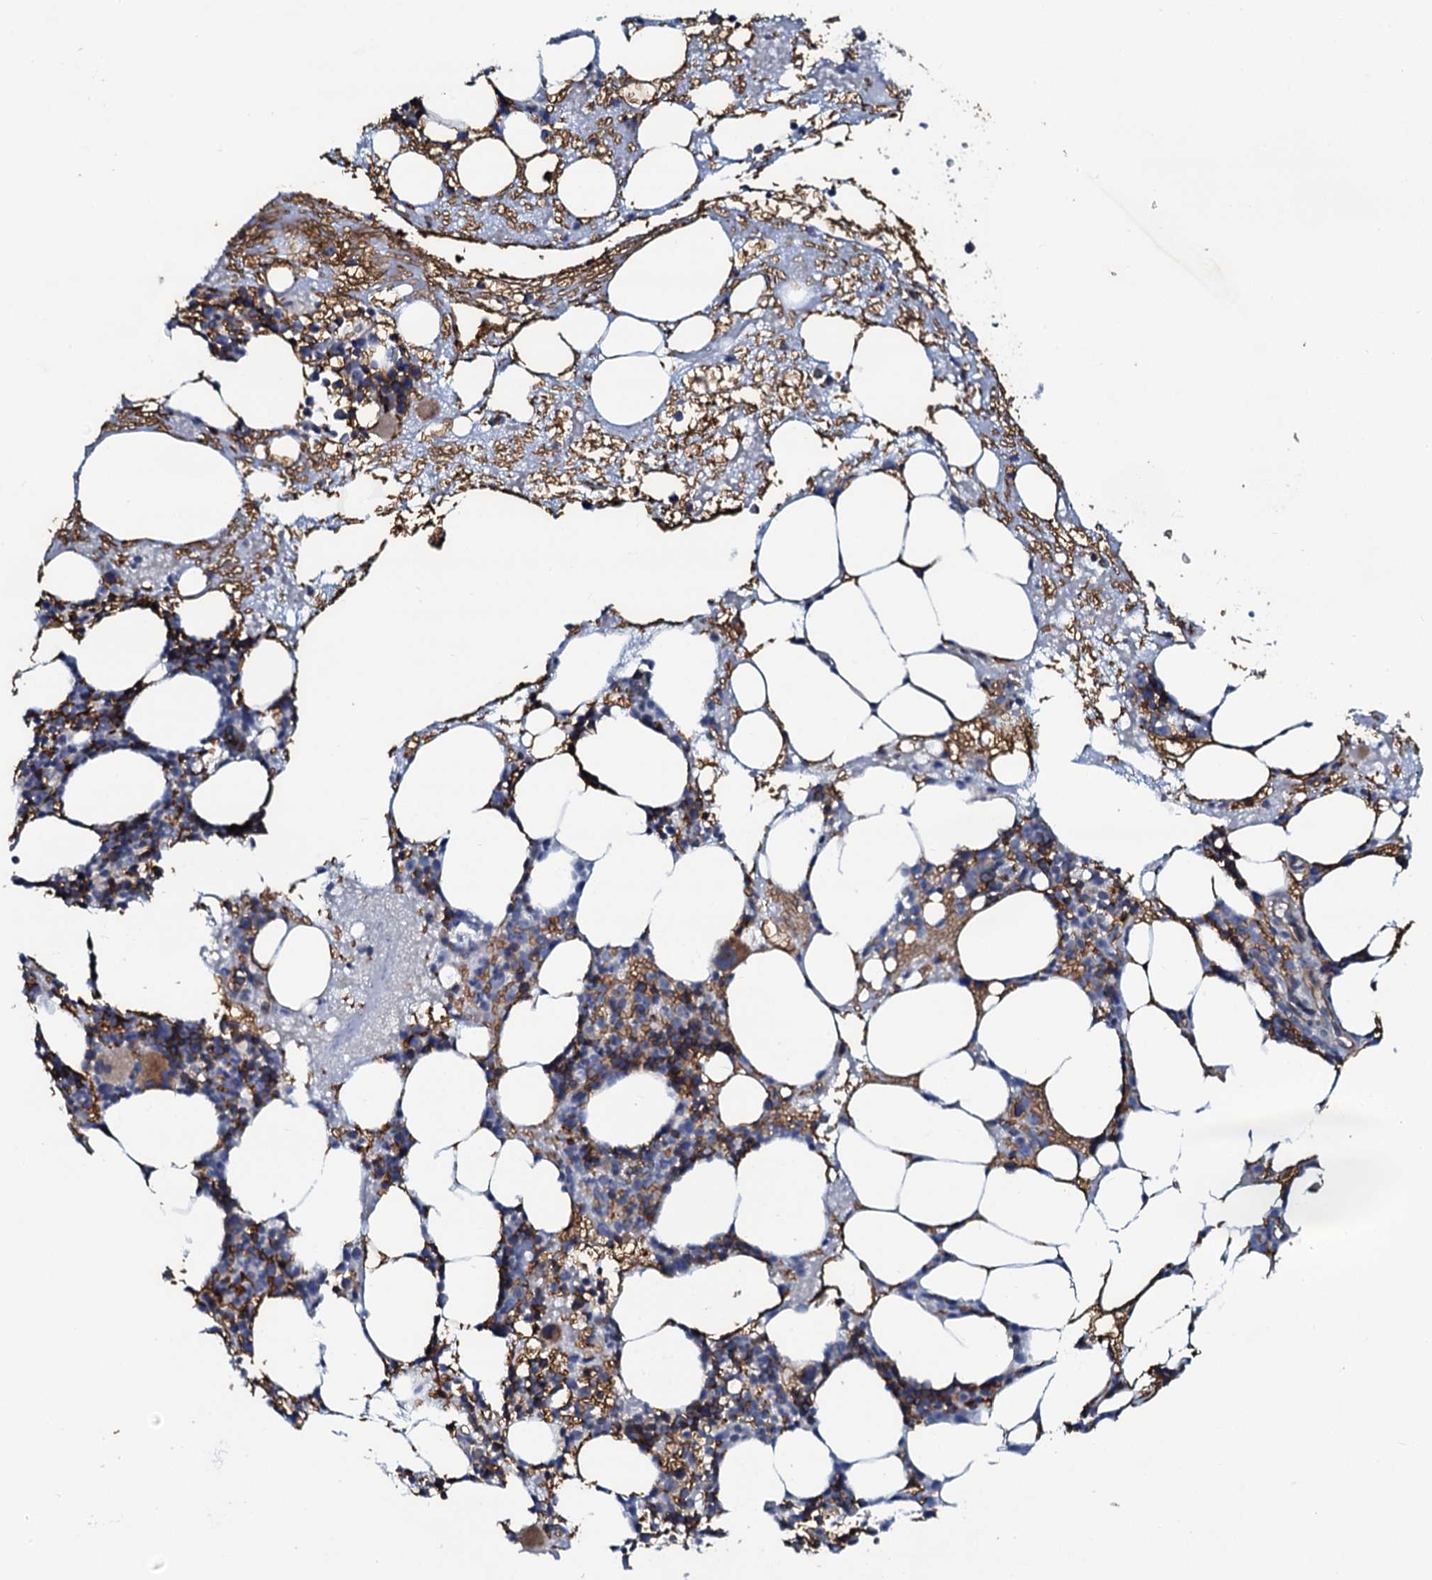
{"staining": {"intensity": "moderate", "quantity": "<25%", "location": "cytoplasmic/membranous"}, "tissue": "bone marrow", "cell_type": "Hematopoietic cells", "image_type": "normal", "snomed": [{"axis": "morphology", "description": "Normal tissue, NOS"}, {"axis": "topography", "description": "Bone marrow"}], "caption": "Moderate cytoplasmic/membranous expression for a protein is seen in about <25% of hematopoietic cells of benign bone marrow using immunohistochemistry.", "gene": "C10orf88", "patient": {"sex": "male", "age": 80}}